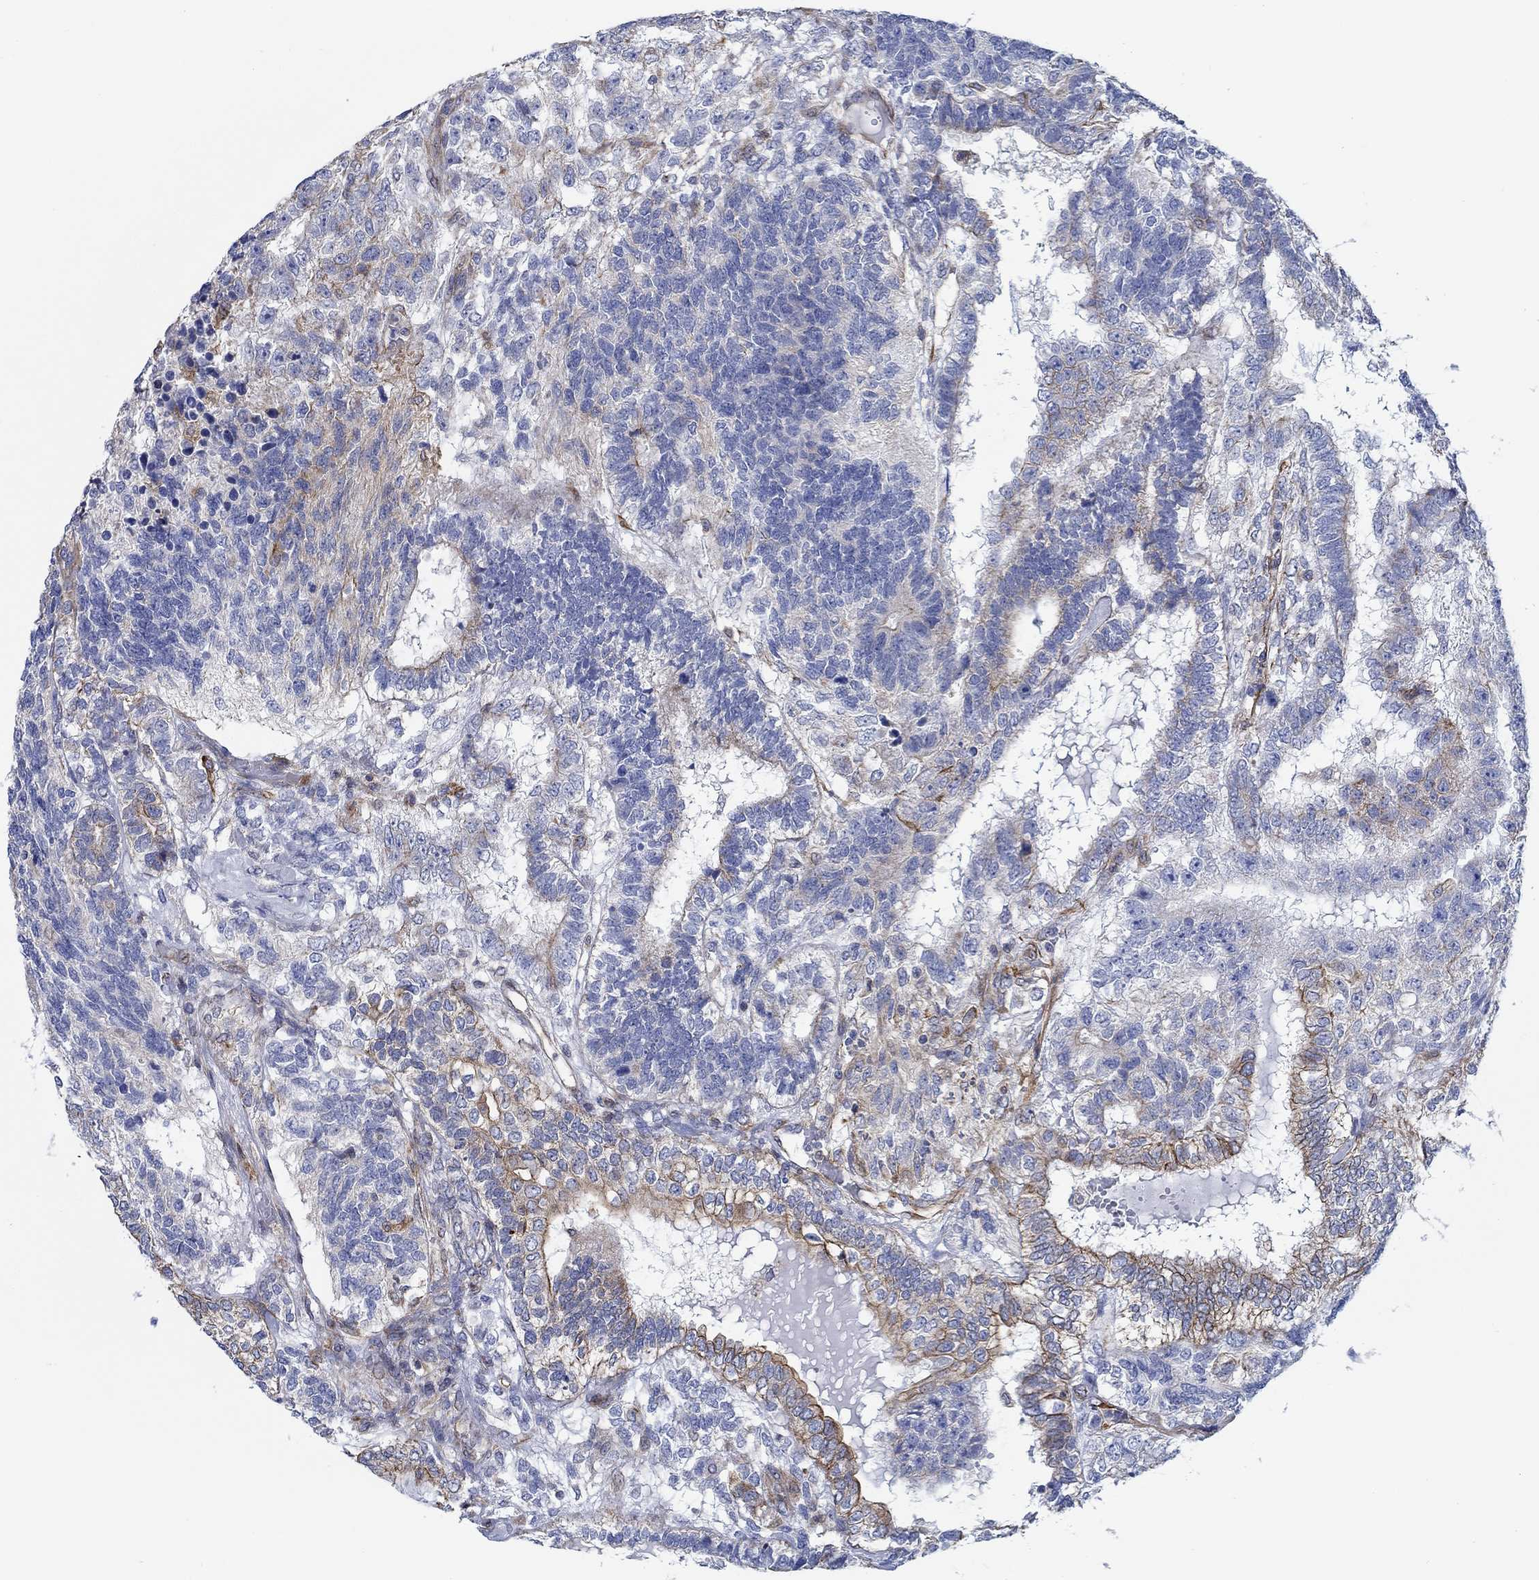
{"staining": {"intensity": "strong", "quantity": "<25%", "location": "cytoplasmic/membranous"}, "tissue": "testis cancer", "cell_type": "Tumor cells", "image_type": "cancer", "snomed": [{"axis": "morphology", "description": "Seminoma, NOS"}, {"axis": "morphology", "description": "Carcinoma, Embryonal, NOS"}, {"axis": "topography", "description": "Testis"}], "caption": "DAB immunohistochemical staining of testis cancer reveals strong cytoplasmic/membranous protein staining in about <25% of tumor cells.", "gene": "FMN1", "patient": {"sex": "male", "age": 41}}